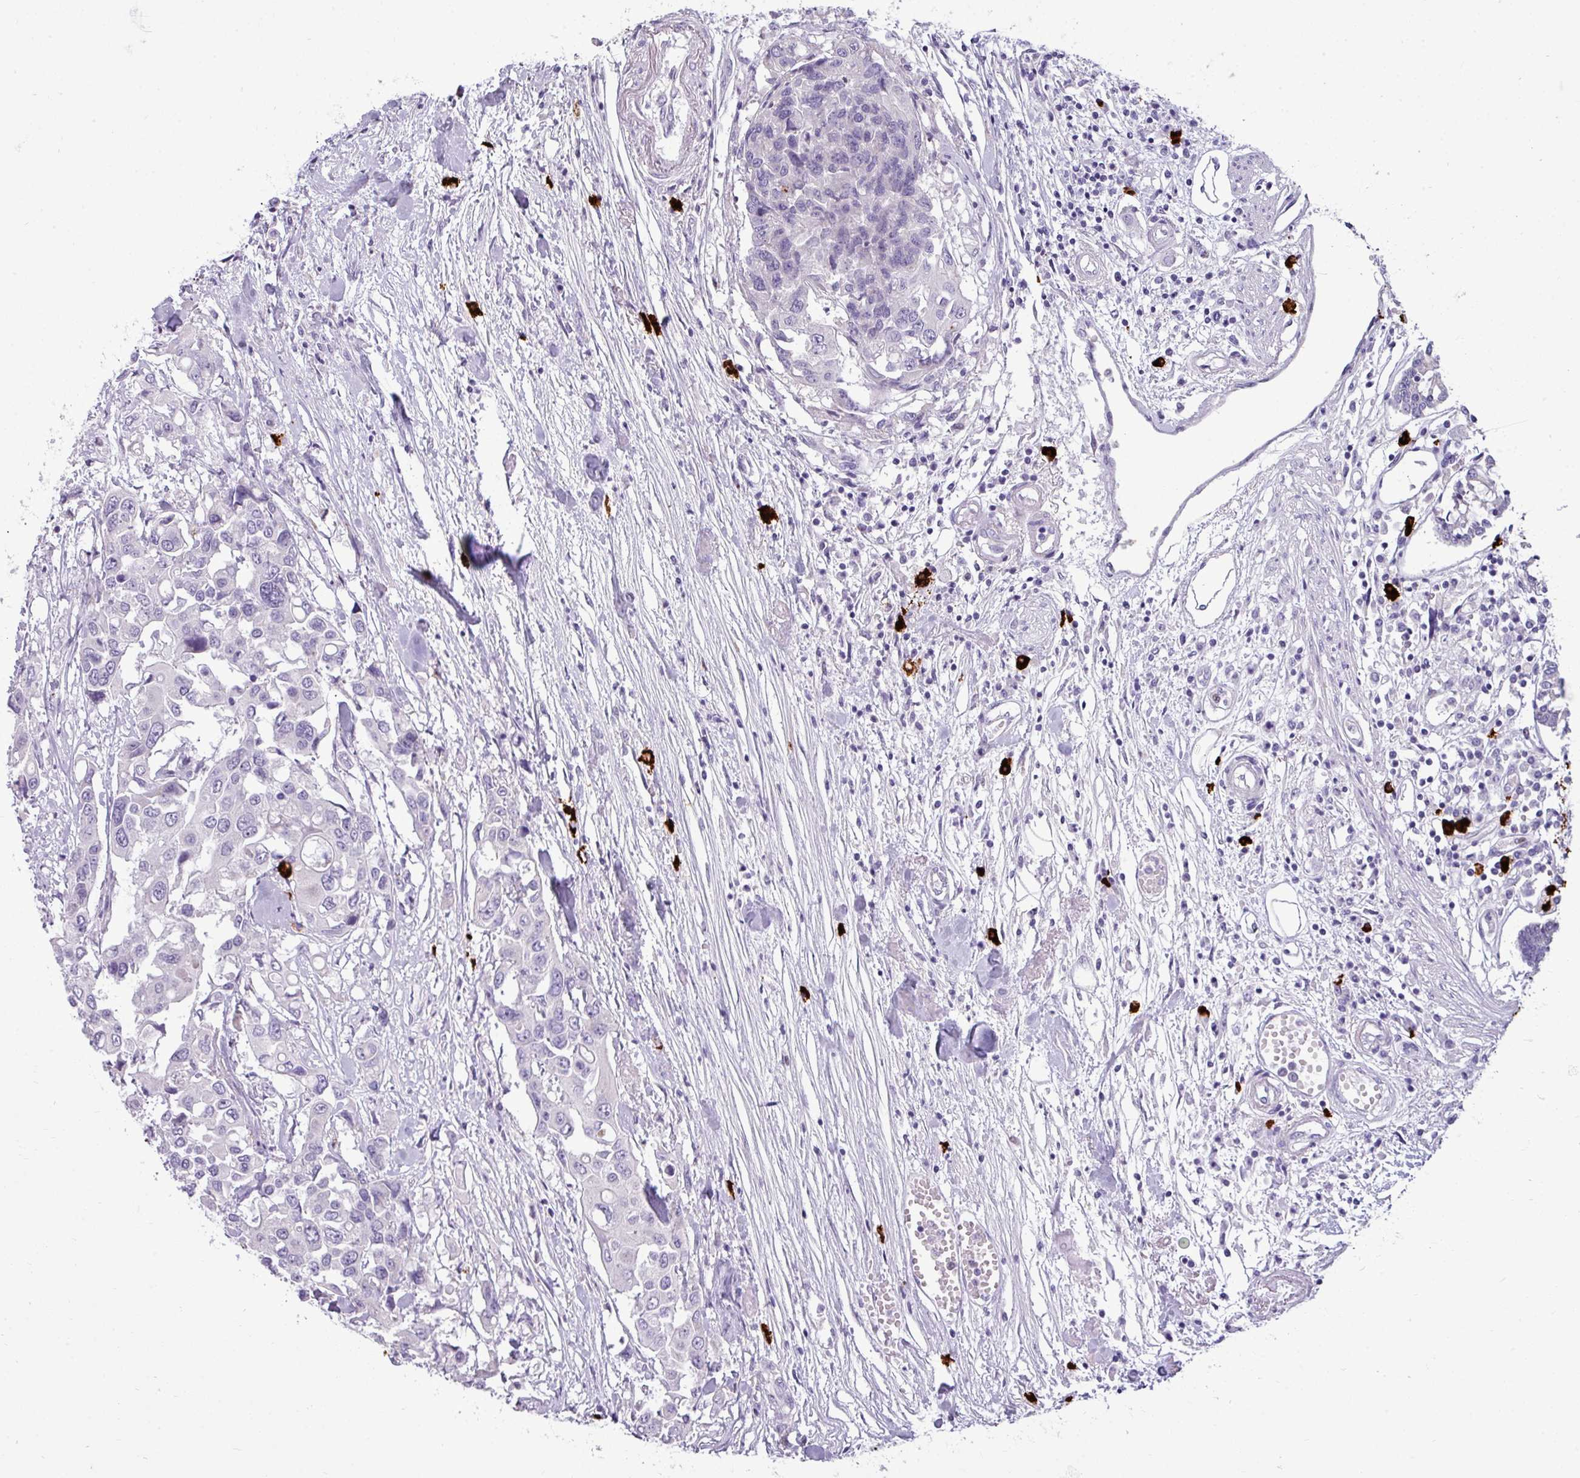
{"staining": {"intensity": "negative", "quantity": "none", "location": "none"}, "tissue": "colorectal cancer", "cell_type": "Tumor cells", "image_type": "cancer", "snomed": [{"axis": "morphology", "description": "Adenocarcinoma, NOS"}, {"axis": "topography", "description": "Colon"}], "caption": "This is an IHC photomicrograph of human colorectal adenocarcinoma. There is no positivity in tumor cells.", "gene": "TRIM39", "patient": {"sex": "male", "age": 77}}